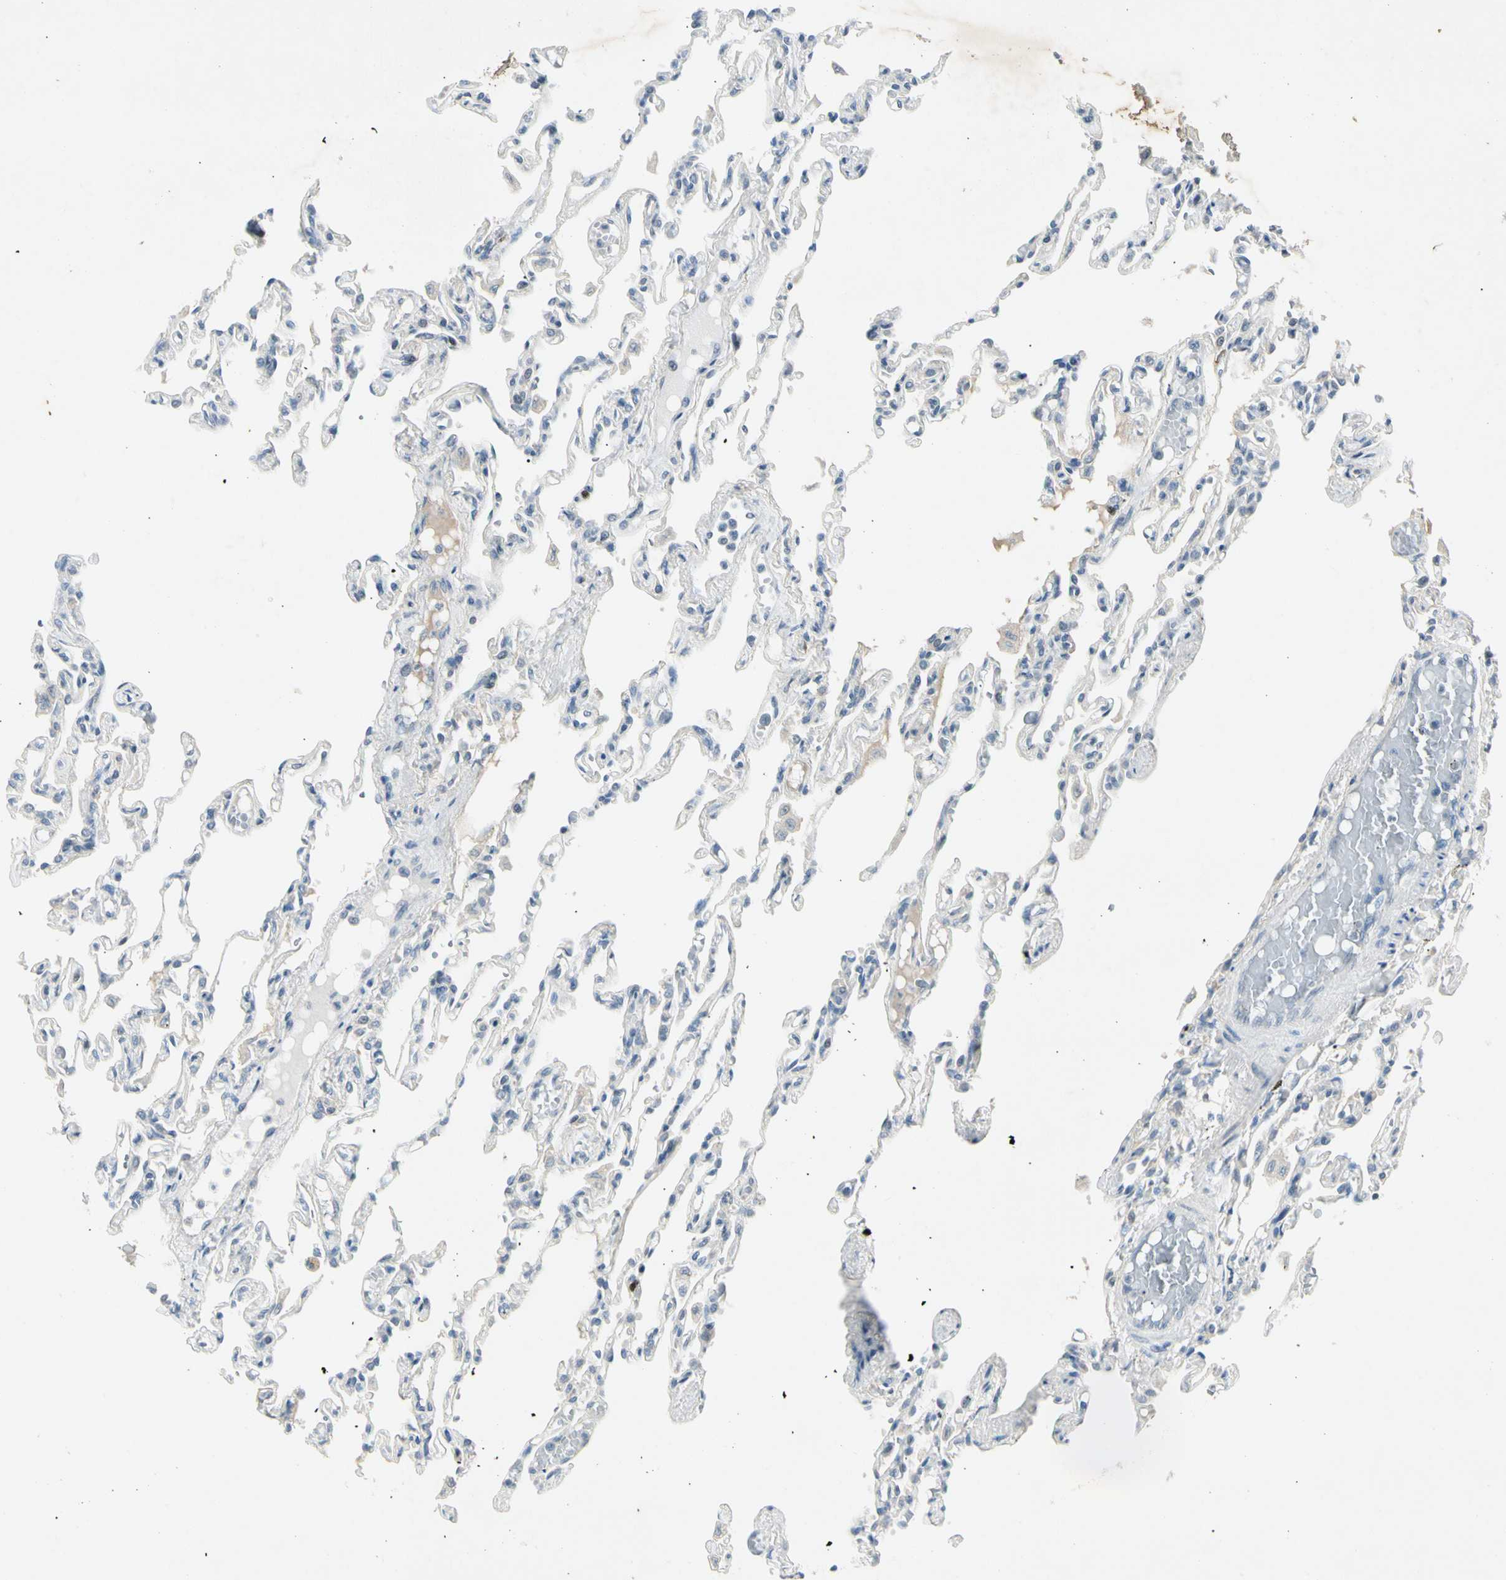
{"staining": {"intensity": "negative", "quantity": "none", "location": "none"}, "tissue": "lung", "cell_type": "Alveolar cells", "image_type": "normal", "snomed": [{"axis": "morphology", "description": "Normal tissue, NOS"}, {"axis": "topography", "description": "Lung"}], "caption": "Alveolar cells are negative for protein expression in unremarkable human lung. (Brightfield microscopy of DAB (3,3'-diaminobenzidine) immunohistochemistry at high magnification).", "gene": "PITX1", "patient": {"sex": "male", "age": 21}}